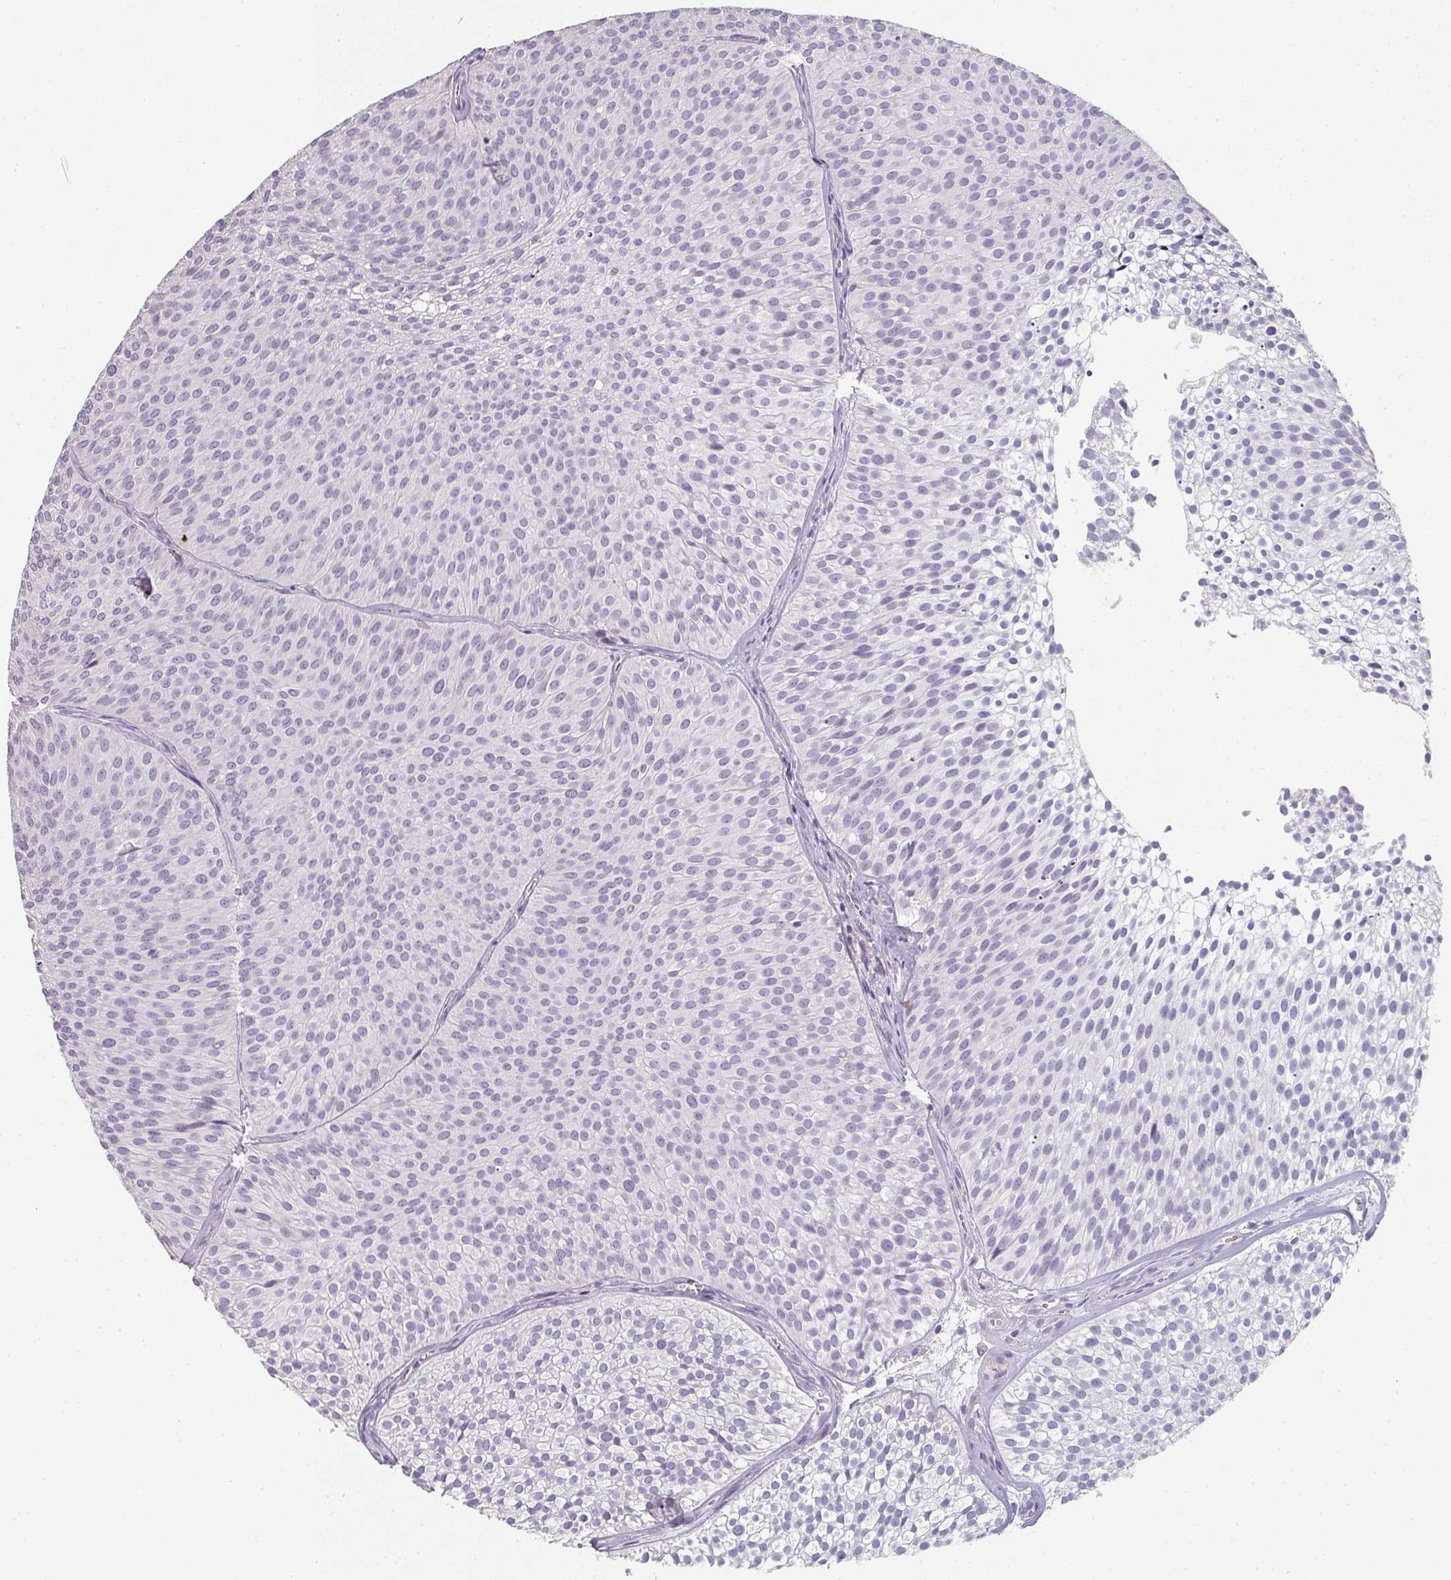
{"staining": {"intensity": "negative", "quantity": "none", "location": "none"}, "tissue": "urothelial cancer", "cell_type": "Tumor cells", "image_type": "cancer", "snomed": [{"axis": "morphology", "description": "Urothelial carcinoma, Low grade"}, {"axis": "topography", "description": "Urinary bladder"}], "caption": "Tumor cells are negative for brown protein staining in urothelial carcinoma (low-grade).", "gene": "A1CF", "patient": {"sex": "male", "age": 91}}